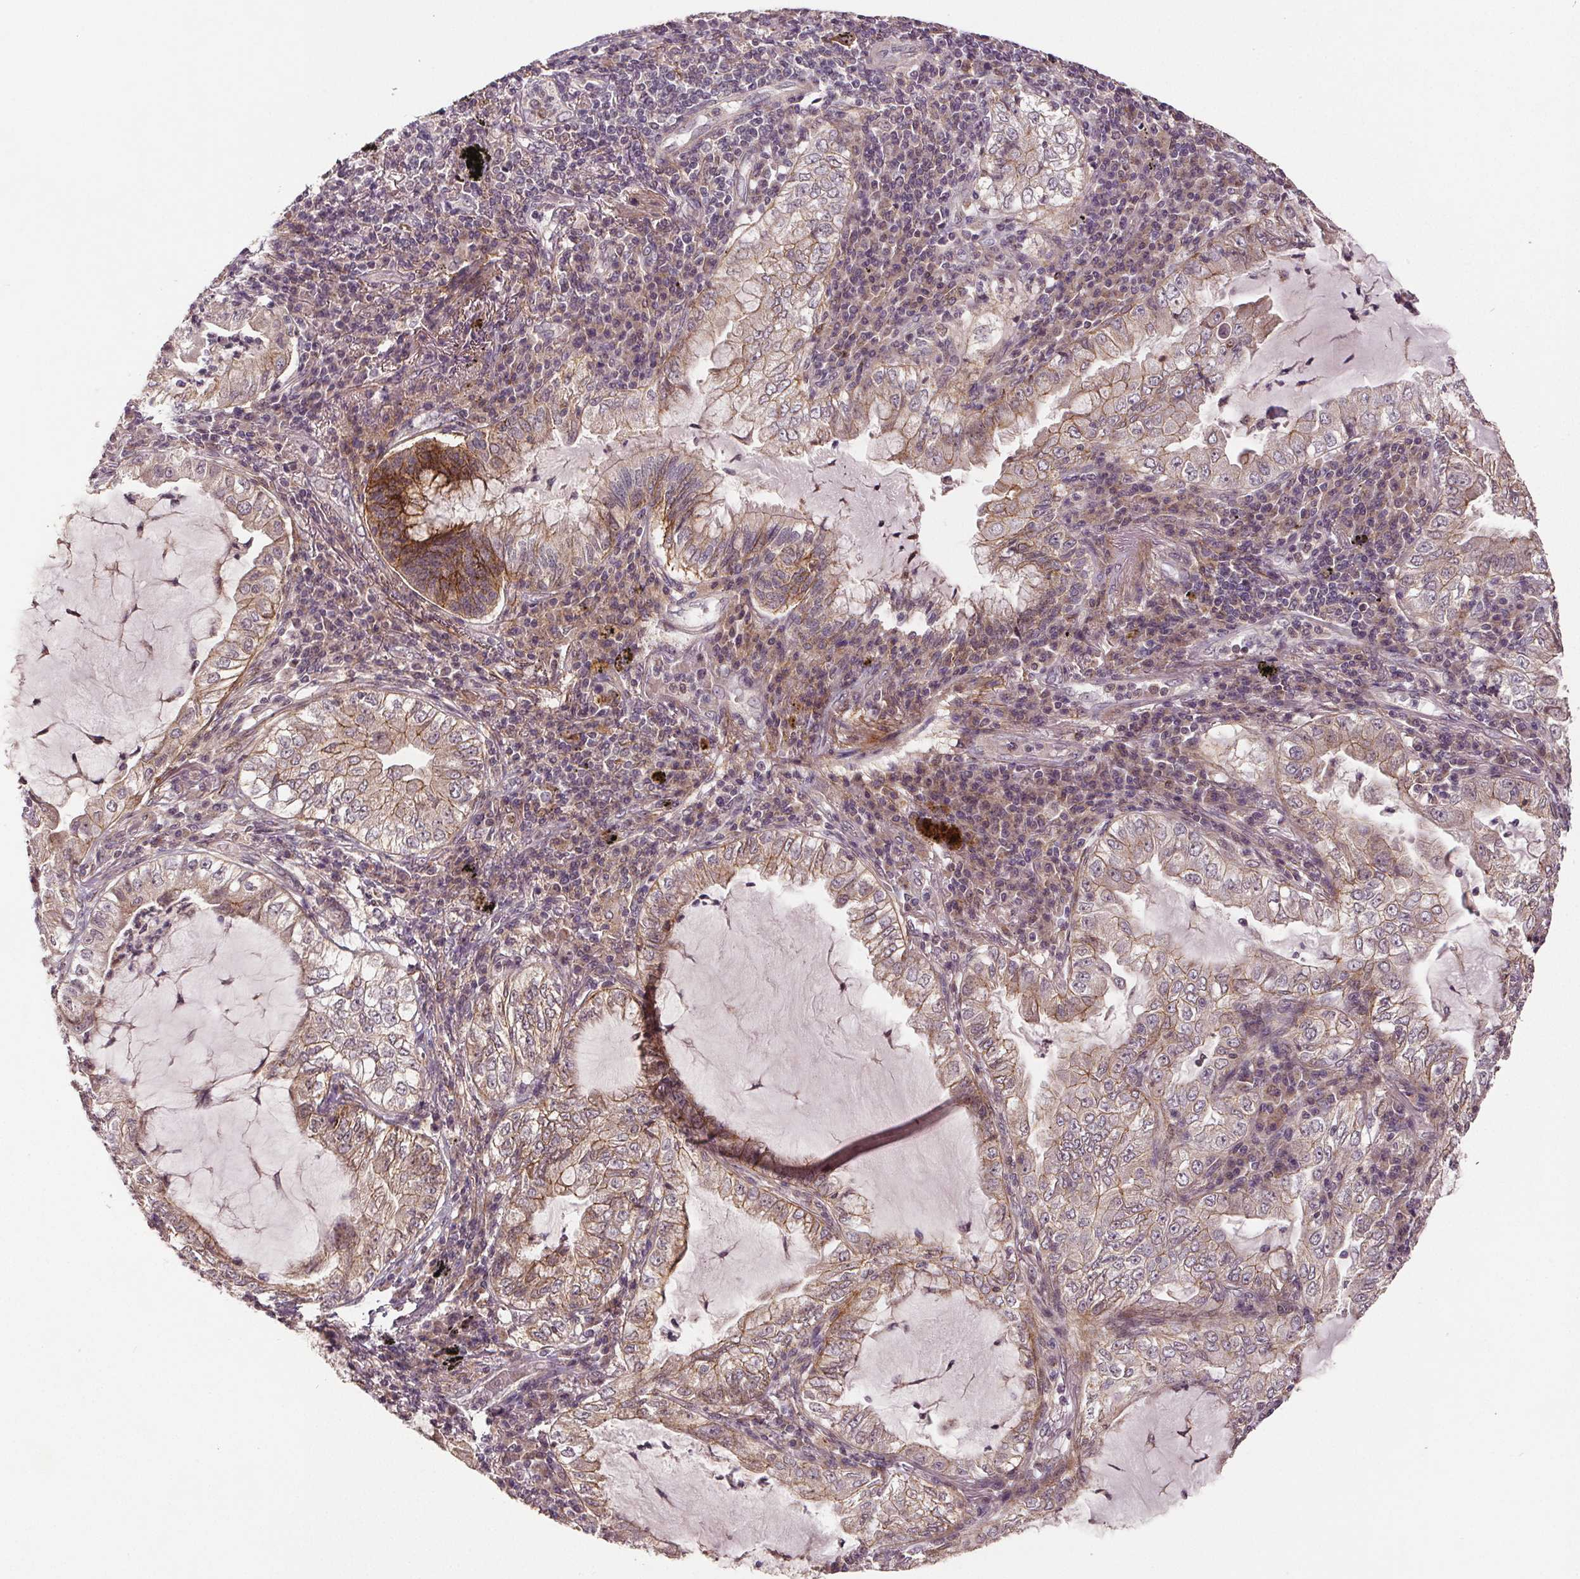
{"staining": {"intensity": "moderate", "quantity": "25%-75%", "location": "cytoplasmic/membranous"}, "tissue": "lung cancer", "cell_type": "Tumor cells", "image_type": "cancer", "snomed": [{"axis": "morphology", "description": "Adenocarcinoma, NOS"}, {"axis": "topography", "description": "Lung"}], "caption": "Protein staining exhibits moderate cytoplasmic/membranous positivity in approximately 25%-75% of tumor cells in lung cancer (adenocarcinoma).", "gene": "EPHB3", "patient": {"sex": "female", "age": 73}}